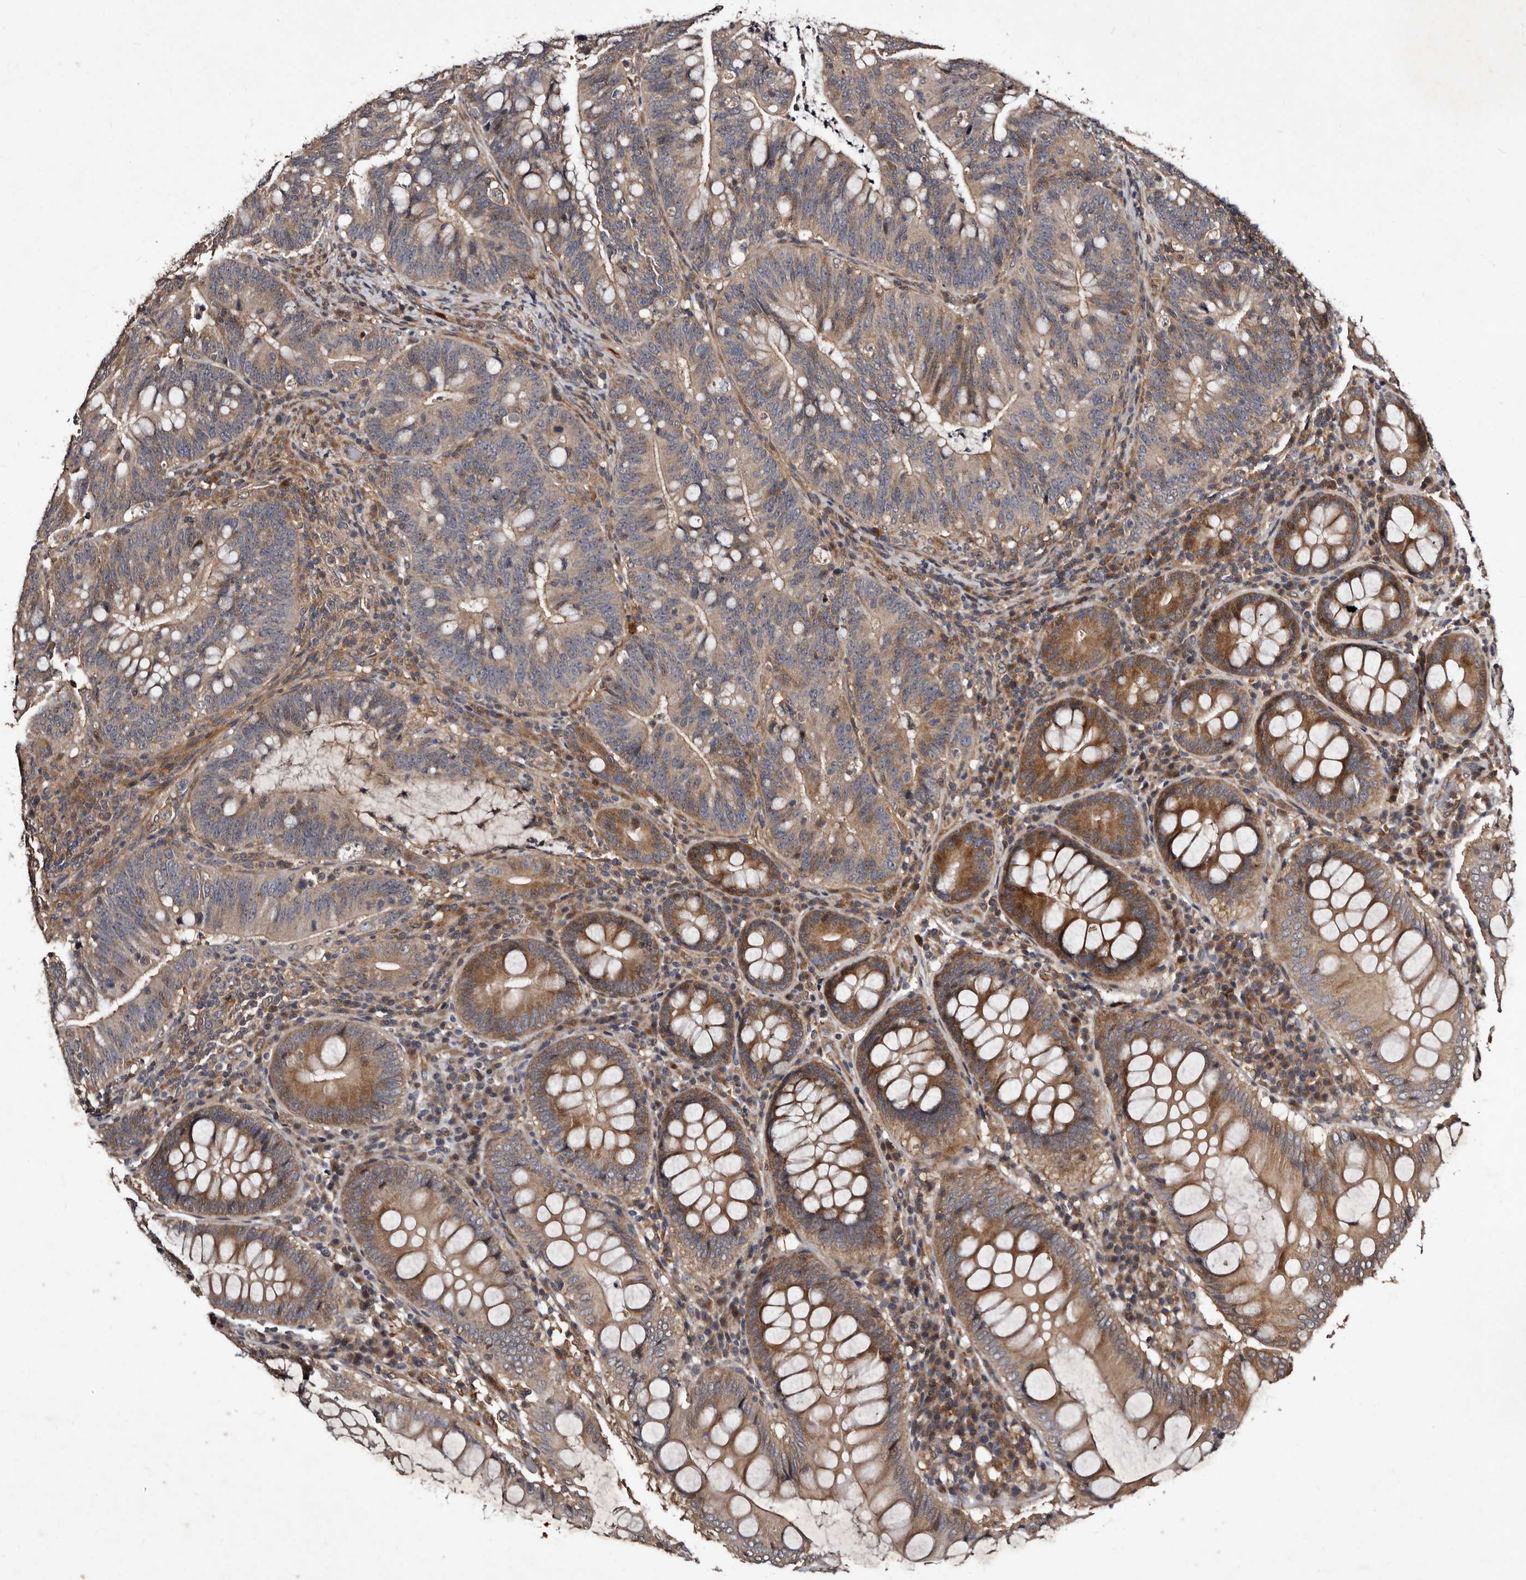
{"staining": {"intensity": "moderate", "quantity": "25%-75%", "location": "cytoplasmic/membranous"}, "tissue": "colorectal cancer", "cell_type": "Tumor cells", "image_type": "cancer", "snomed": [{"axis": "morphology", "description": "Adenocarcinoma, NOS"}, {"axis": "topography", "description": "Colon"}], "caption": "Protein staining by immunohistochemistry (IHC) displays moderate cytoplasmic/membranous staining in about 25%-75% of tumor cells in colorectal adenocarcinoma.", "gene": "MKRN3", "patient": {"sex": "female", "age": 66}}